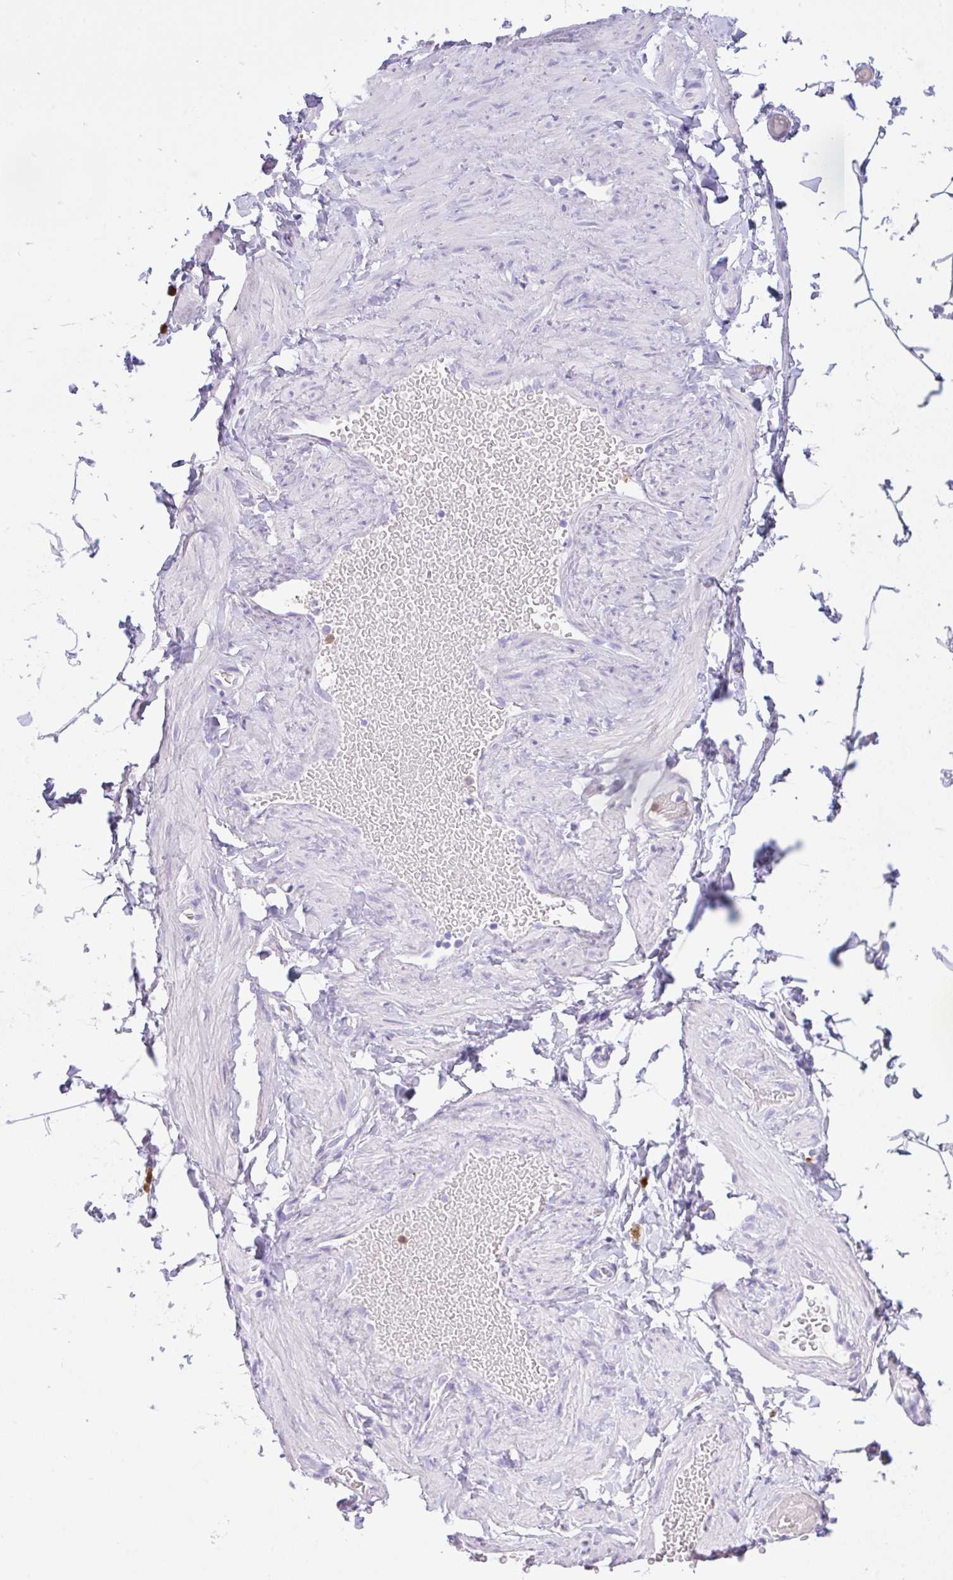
{"staining": {"intensity": "negative", "quantity": "none", "location": "none"}, "tissue": "adipose tissue", "cell_type": "Adipocytes", "image_type": "normal", "snomed": [{"axis": "morphology", "description": "Normal tissue, NOS"}, {"axis": "topography", "description": "Soft tissue"}, {"axis": "topography", "description": "Adipose tissue"}, {"axis": "topography", "description": "Vascular tissue"}, {"axis": "topography", "description": "Peripheral nerve tissue"}], "caption": "This histopathology image is of benign adipose tissue stained with immunohistochemistry (IHC) to label a protein in brown with the nuclei are counter-stained blue. There is no expression in adipocytes. Nuclei are stained in blue.", "gene": "NCF1", "patient": {"sex": "male", "age": 29}}